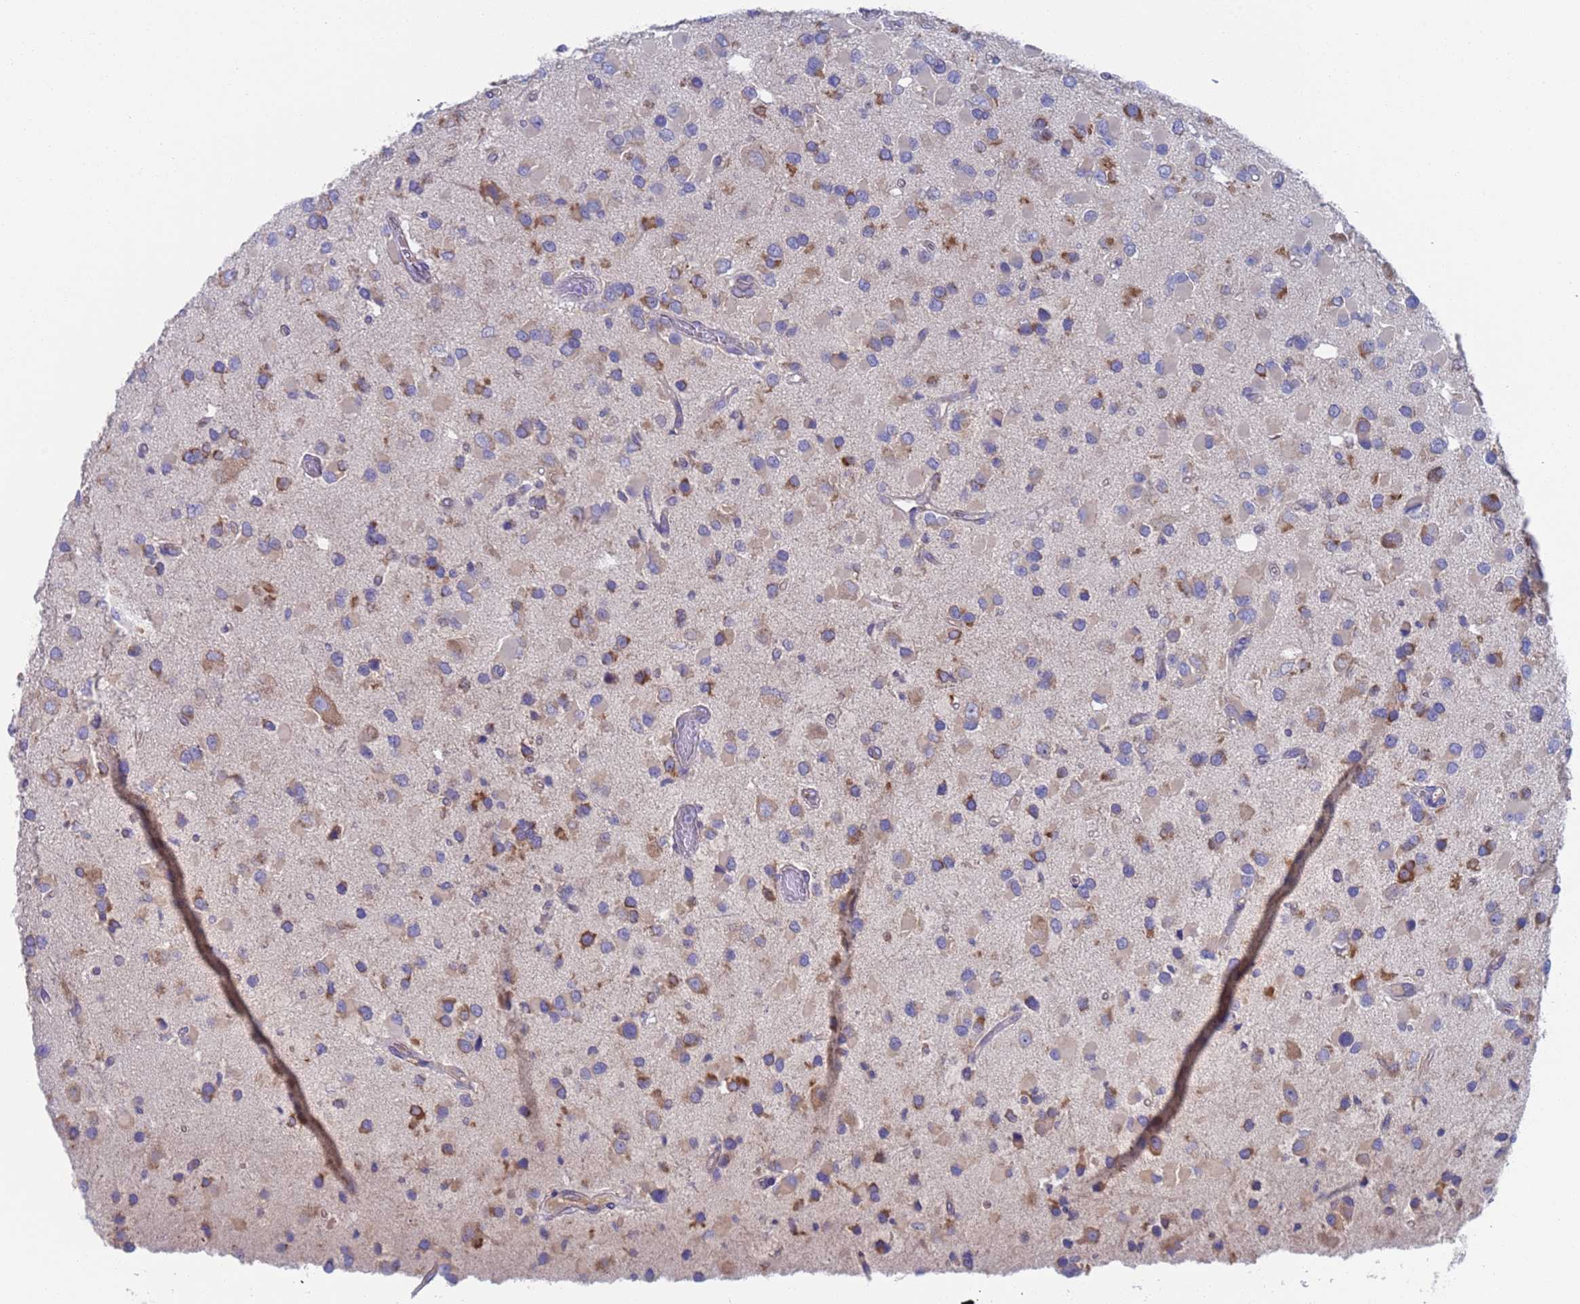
{"staining": {"intensity": "moderate", "quantity": "<25%", "location": "cytoplasmic/membranous"}, "tissue": "glioma", "cell_type": "Tumor cells", "image_type": "cancer", "snomed": [{"axis": "morphology", "description": "Glioma, malignant, High grade"}, {"axis": "topography", "description": "Brain"}], "caption": "A histopathology image of malignant high-grade glioma stained for a protein exhibits moderate cytoplasmic/membranous brown staining in tumor cells. Nuclei are stained in blue.", "gene": "PET117", "patient": {"sex": "male", "age": 53}}